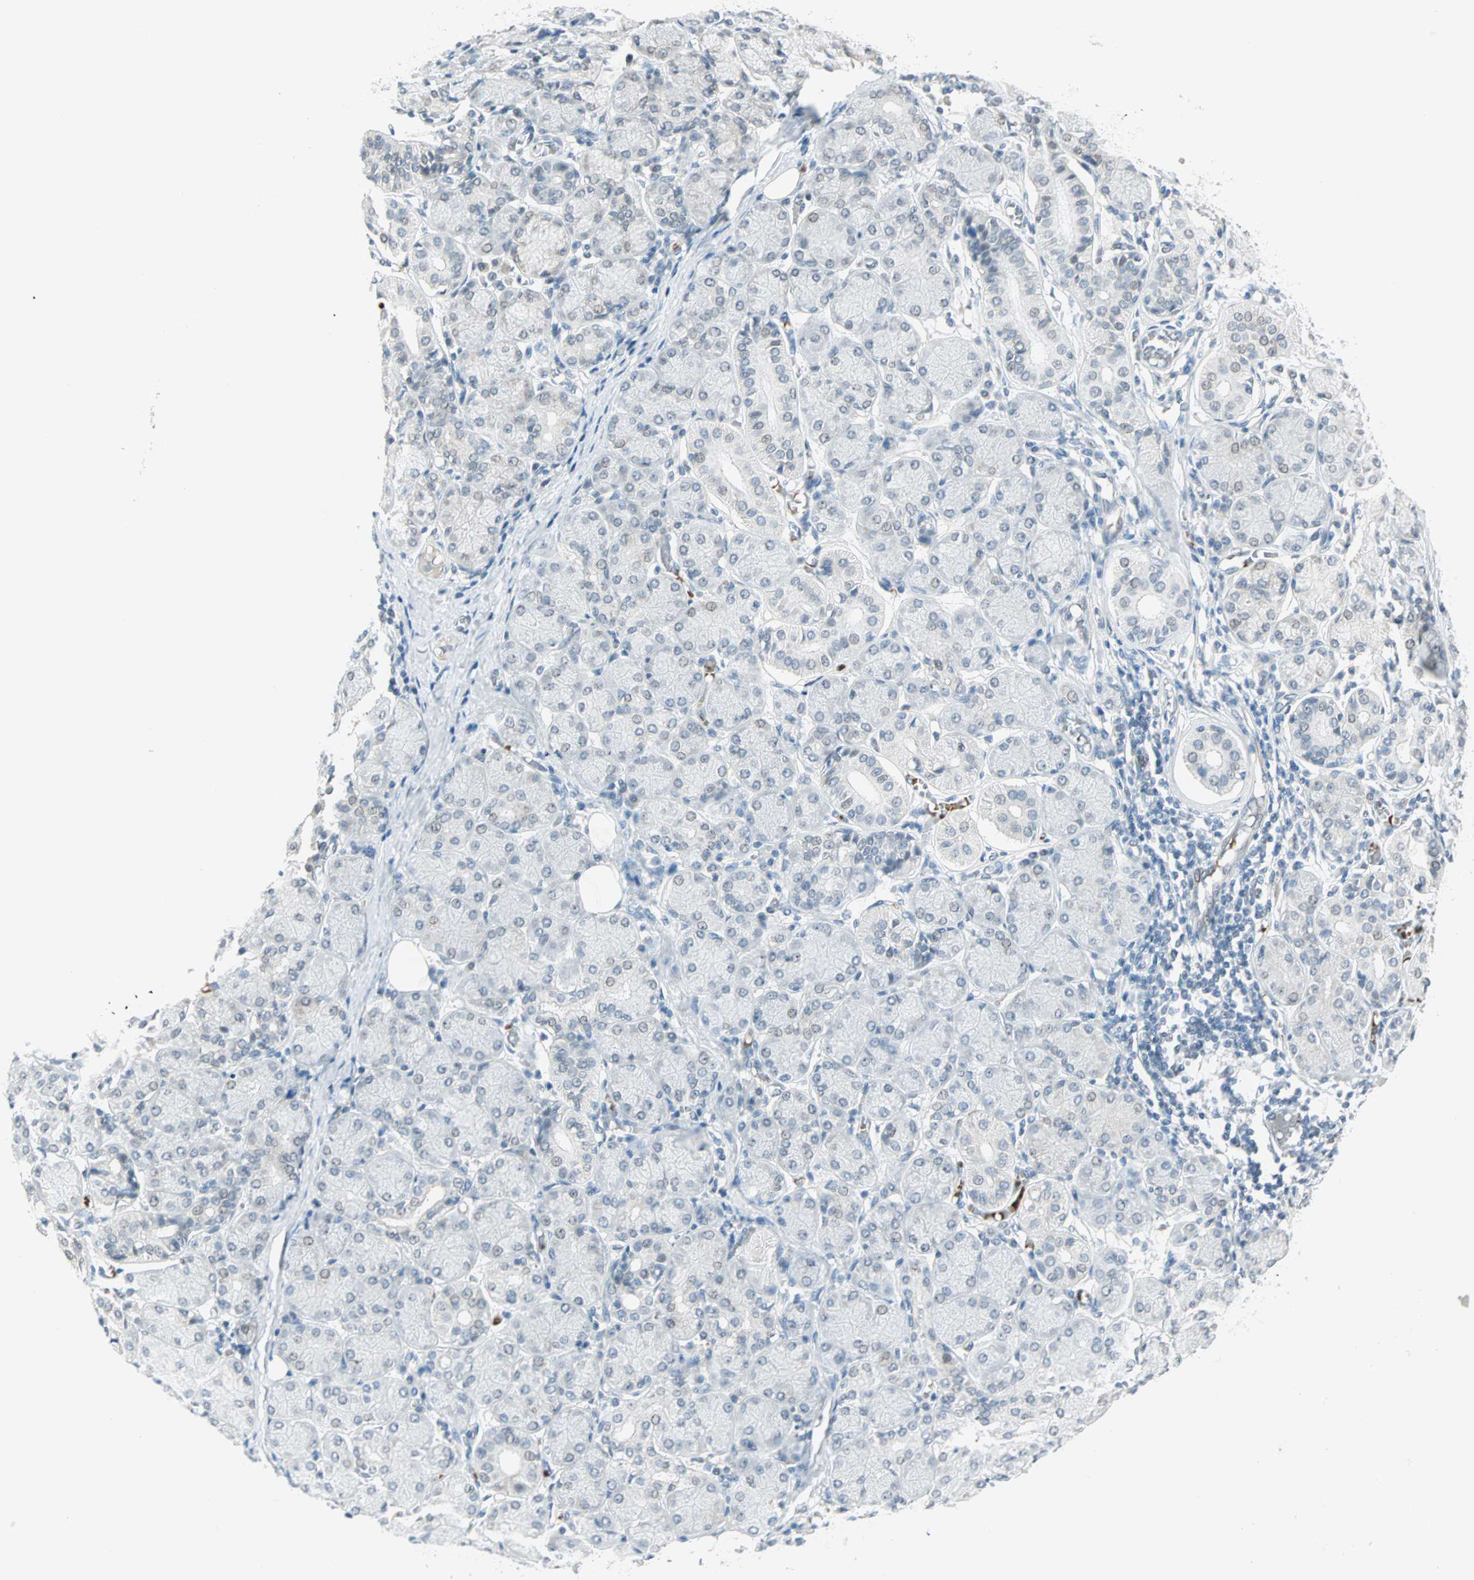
{"staining": {"intensity": "weak", "quantity": "<25%", "location": "nuclear"}, "tissue": "salivary gland", "cell_type": "Glandular cells", "image_type": "normal", "snomed": [{"axis": "morphology", "description": "Normal tissue, NOS"}, {"axis": "topography", "description": "Salivary gland"}], "caption": "A high-resolution histopathology image shows IHC staining of unremarkable salivary gland, which exhibits no significant expression in glandular cells.", "gene": "BCAN", "patient": {"sex": "female", "age": 24}}